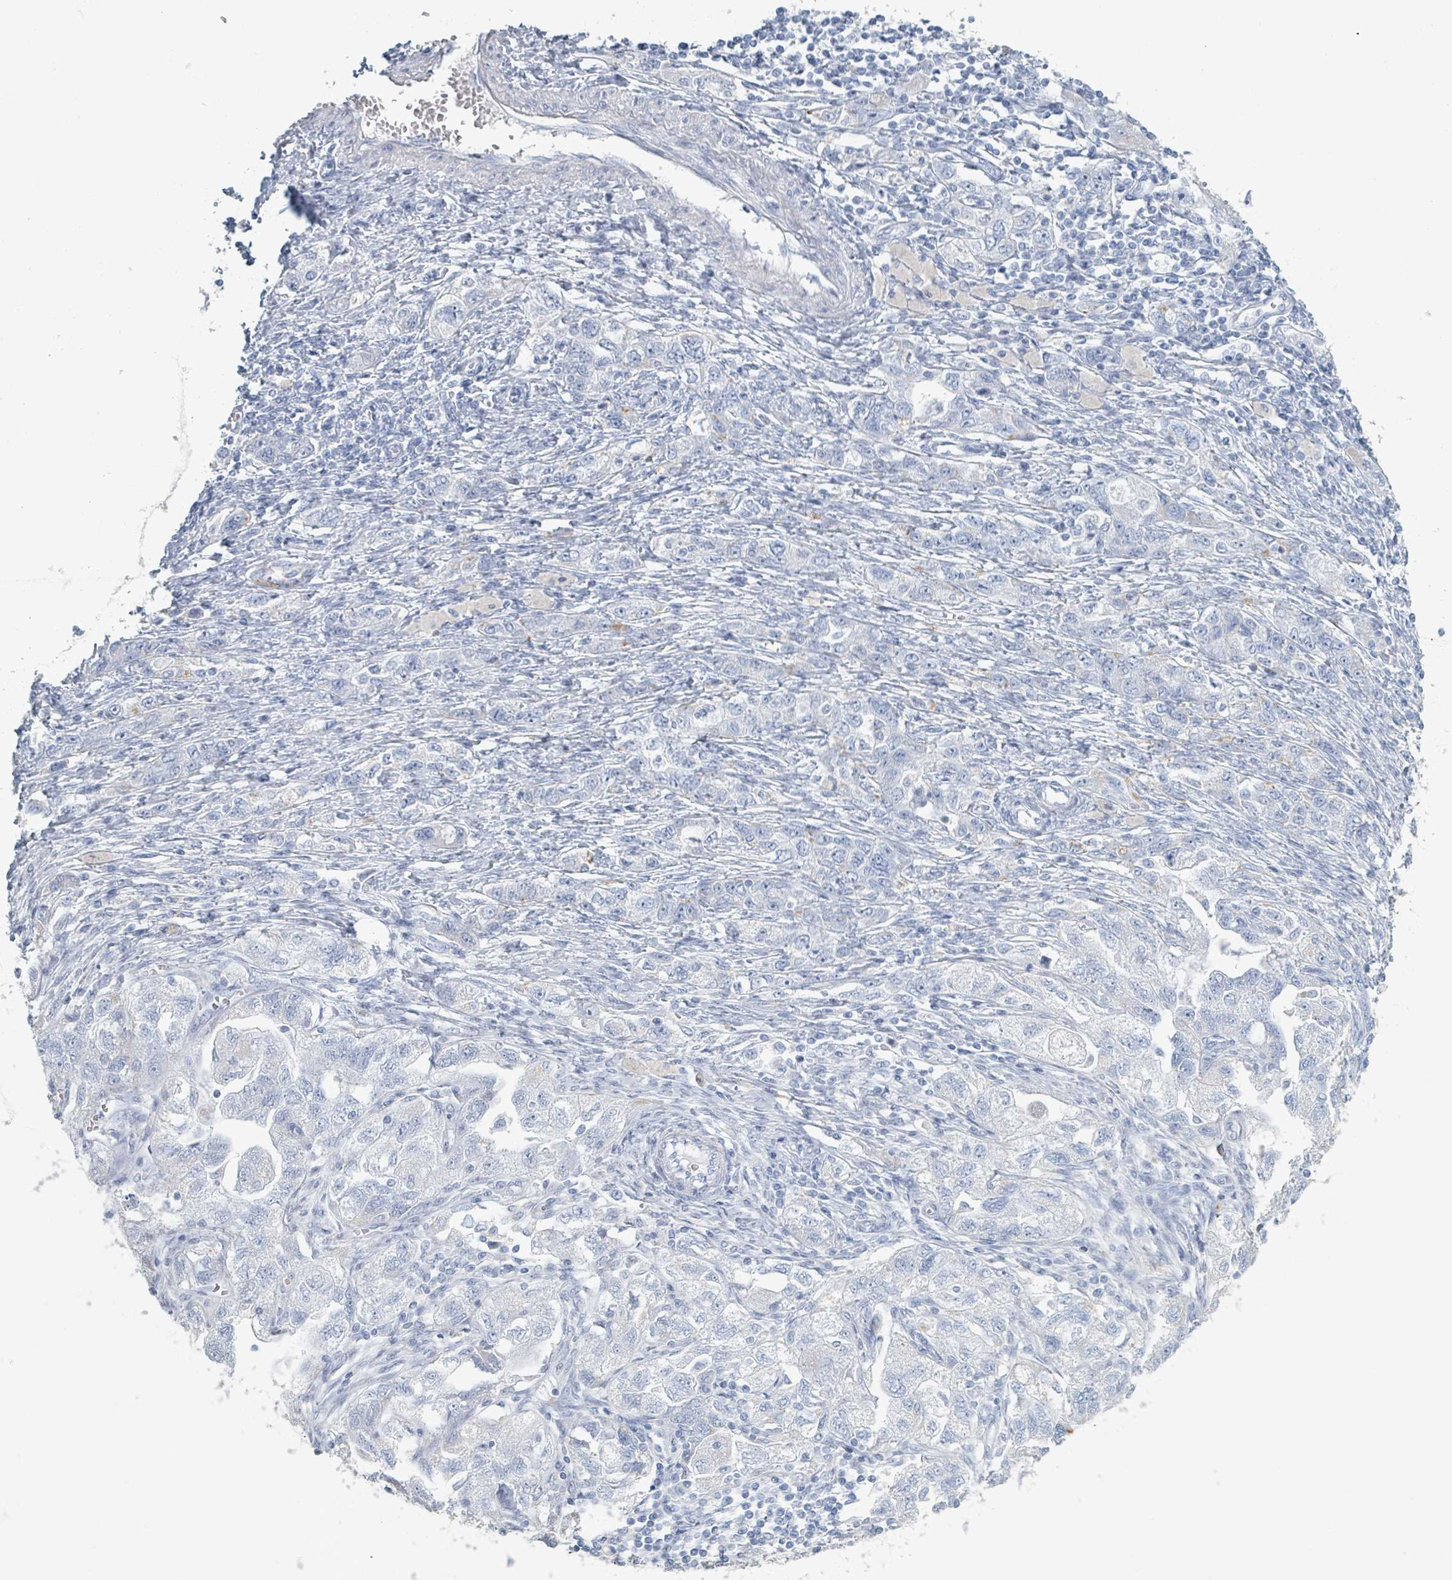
{"staining": {"intensity": "negative", "quantity": "none", "location": "none"}, "tissue": "ovarian cancer", "cell_type": "Tumor cells", "image_type": "cancer", "snomed": [{"axis": "morphology", "description": "Carcinoma, NOS"}, {"axis": "morphology", "description": "Cystadenocarcinoma, serous, NOS"}, {"axis": "topography", "description": "Ovary"}], "caption": "Immunohistochemistry (IHC) image of human ovarian cancer (serous cystadenocarcinoma) stained for a protein (brown), which reveals no expression in tumor cells.", "gene": "HEATR5A", "patient": {"sex": "female", "age": 69}}